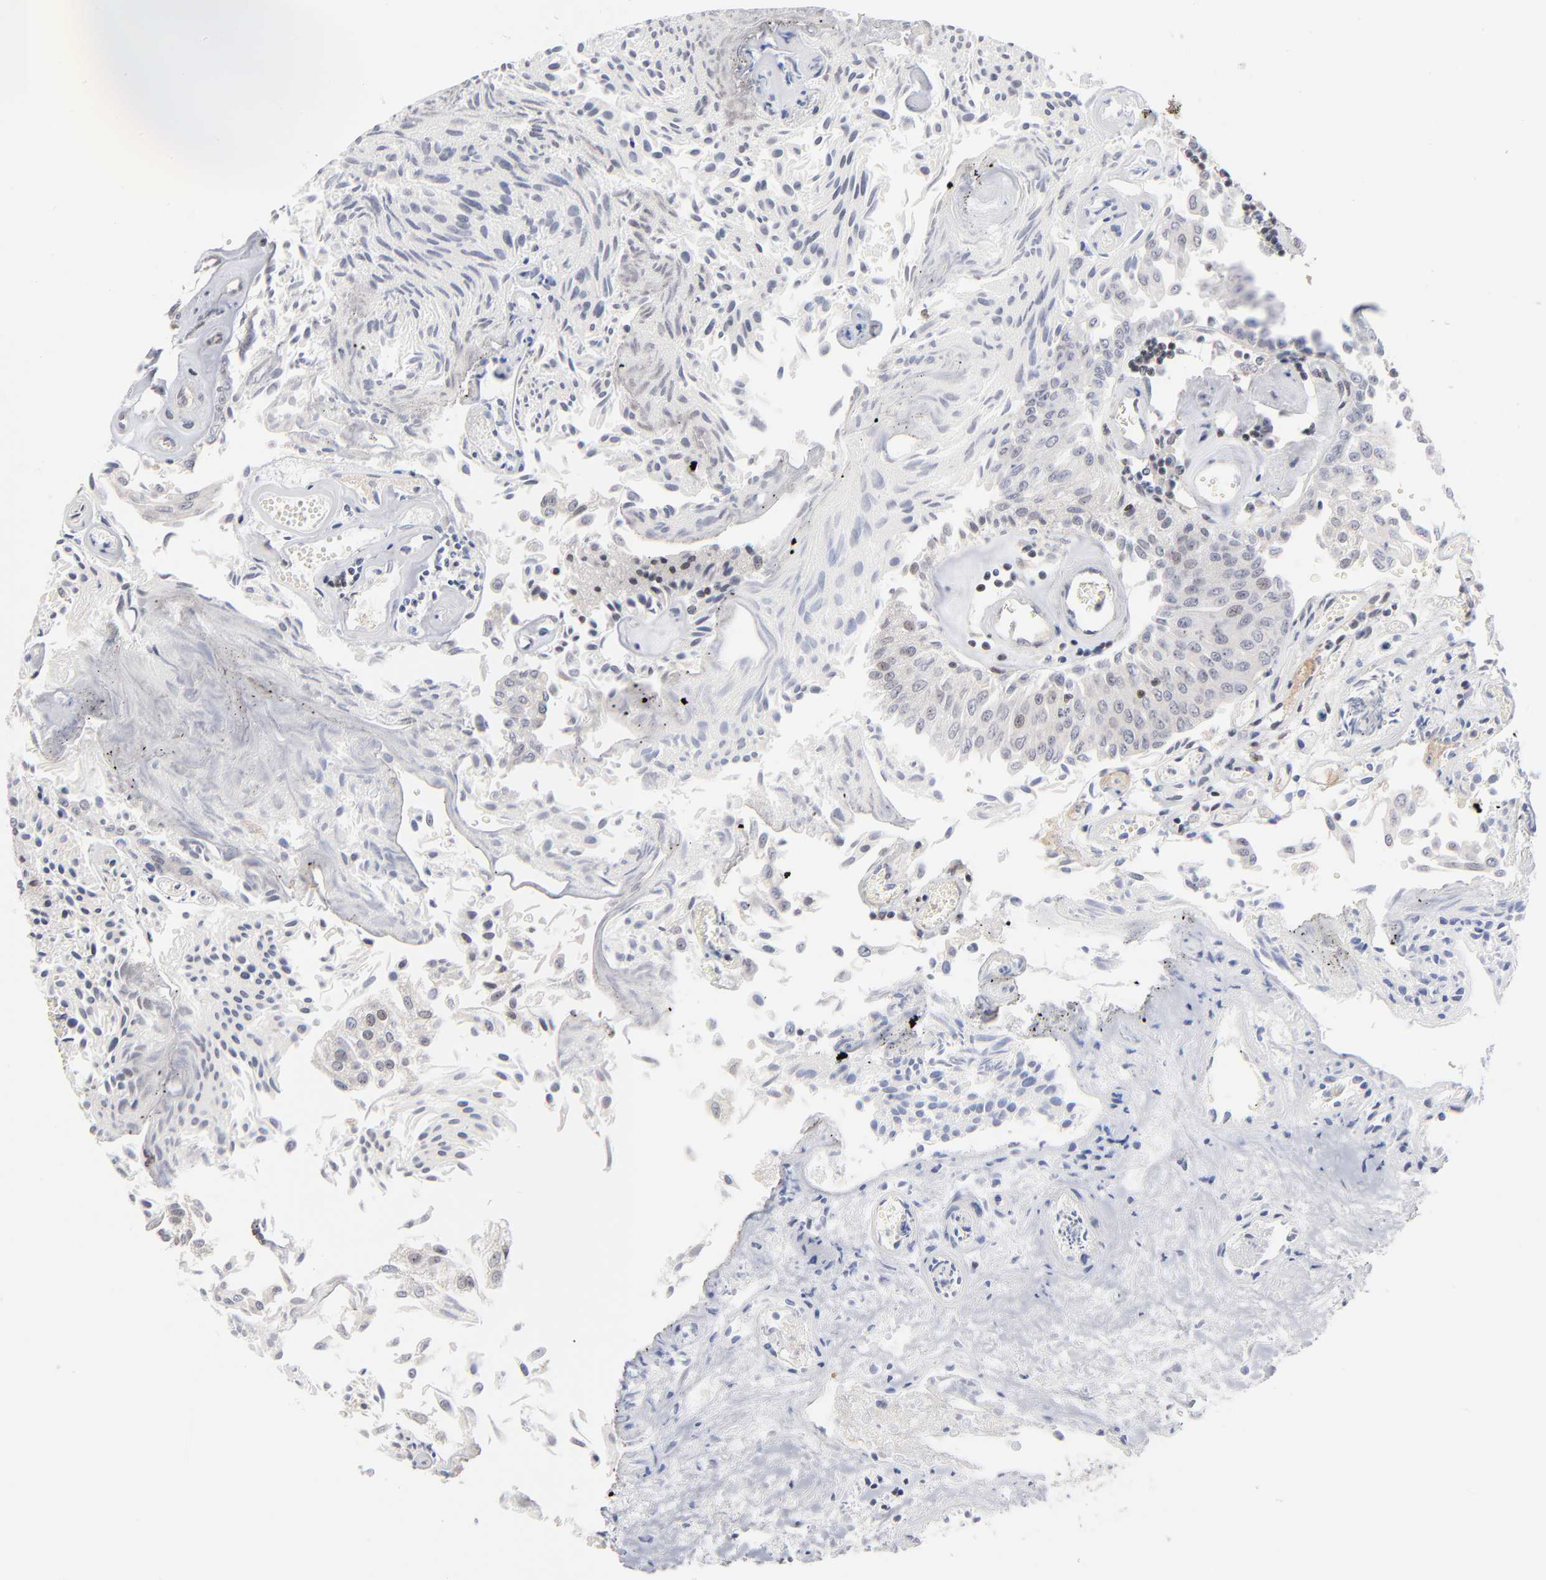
{"staining": {"intensity": "negative", "quantity": "none", "location": "none"}, "tissue": "urothelial cancer", "cell_type": "Tumor cells", "image_type": "cancer", "snomed": [{"axis": "morphology", "description": "Urothelial carcinoma, Low grade"}, {"axis": "topography", "description": "Urinary bladder"}], "caption": "Protein analysis of low-grade urothelial carcinoma exhibits no significant staining in tumor cells.", "gene": "MAX", "patient": {"sex": "male", "age": 86}}